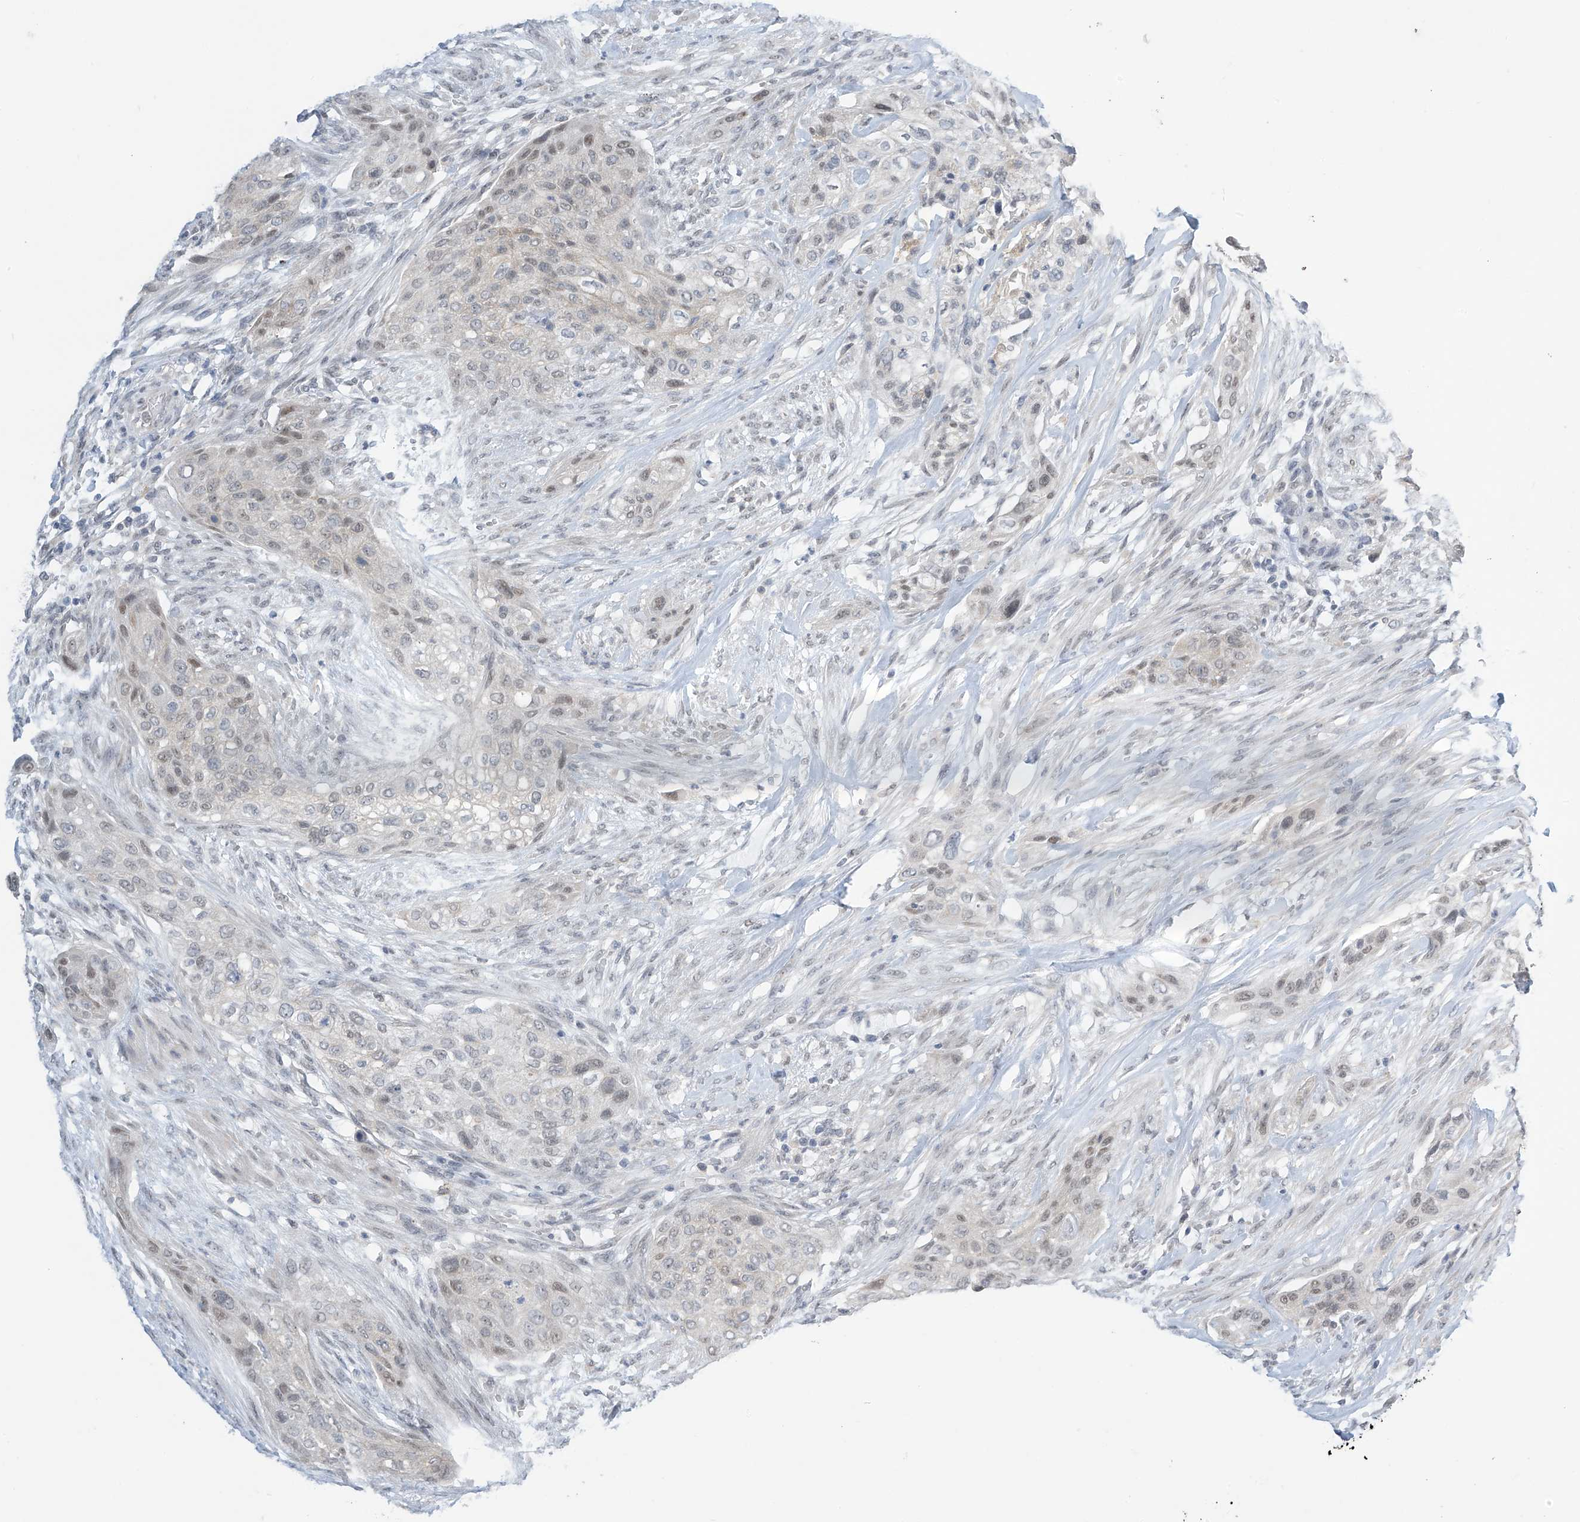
{"staining": {"intensity": "weak", "quantity": "<25%", "location": "nuclear"}, "tissue": "urothelial cancer", "cell_type": "Tumor cells", "image_type": "cancer", "snomed": [{"axis": "morphology", "description": "Urothelial carcinoma, High grade"}, {"axis": "topography", "description": "Urinary bladder"}], "caption": "Tumor cells show no significant protein positivity in urothelial cancer. Nuclei are stained in blue.", "gene": "APLF", "patient": {"sex": "male", "age": 35}}